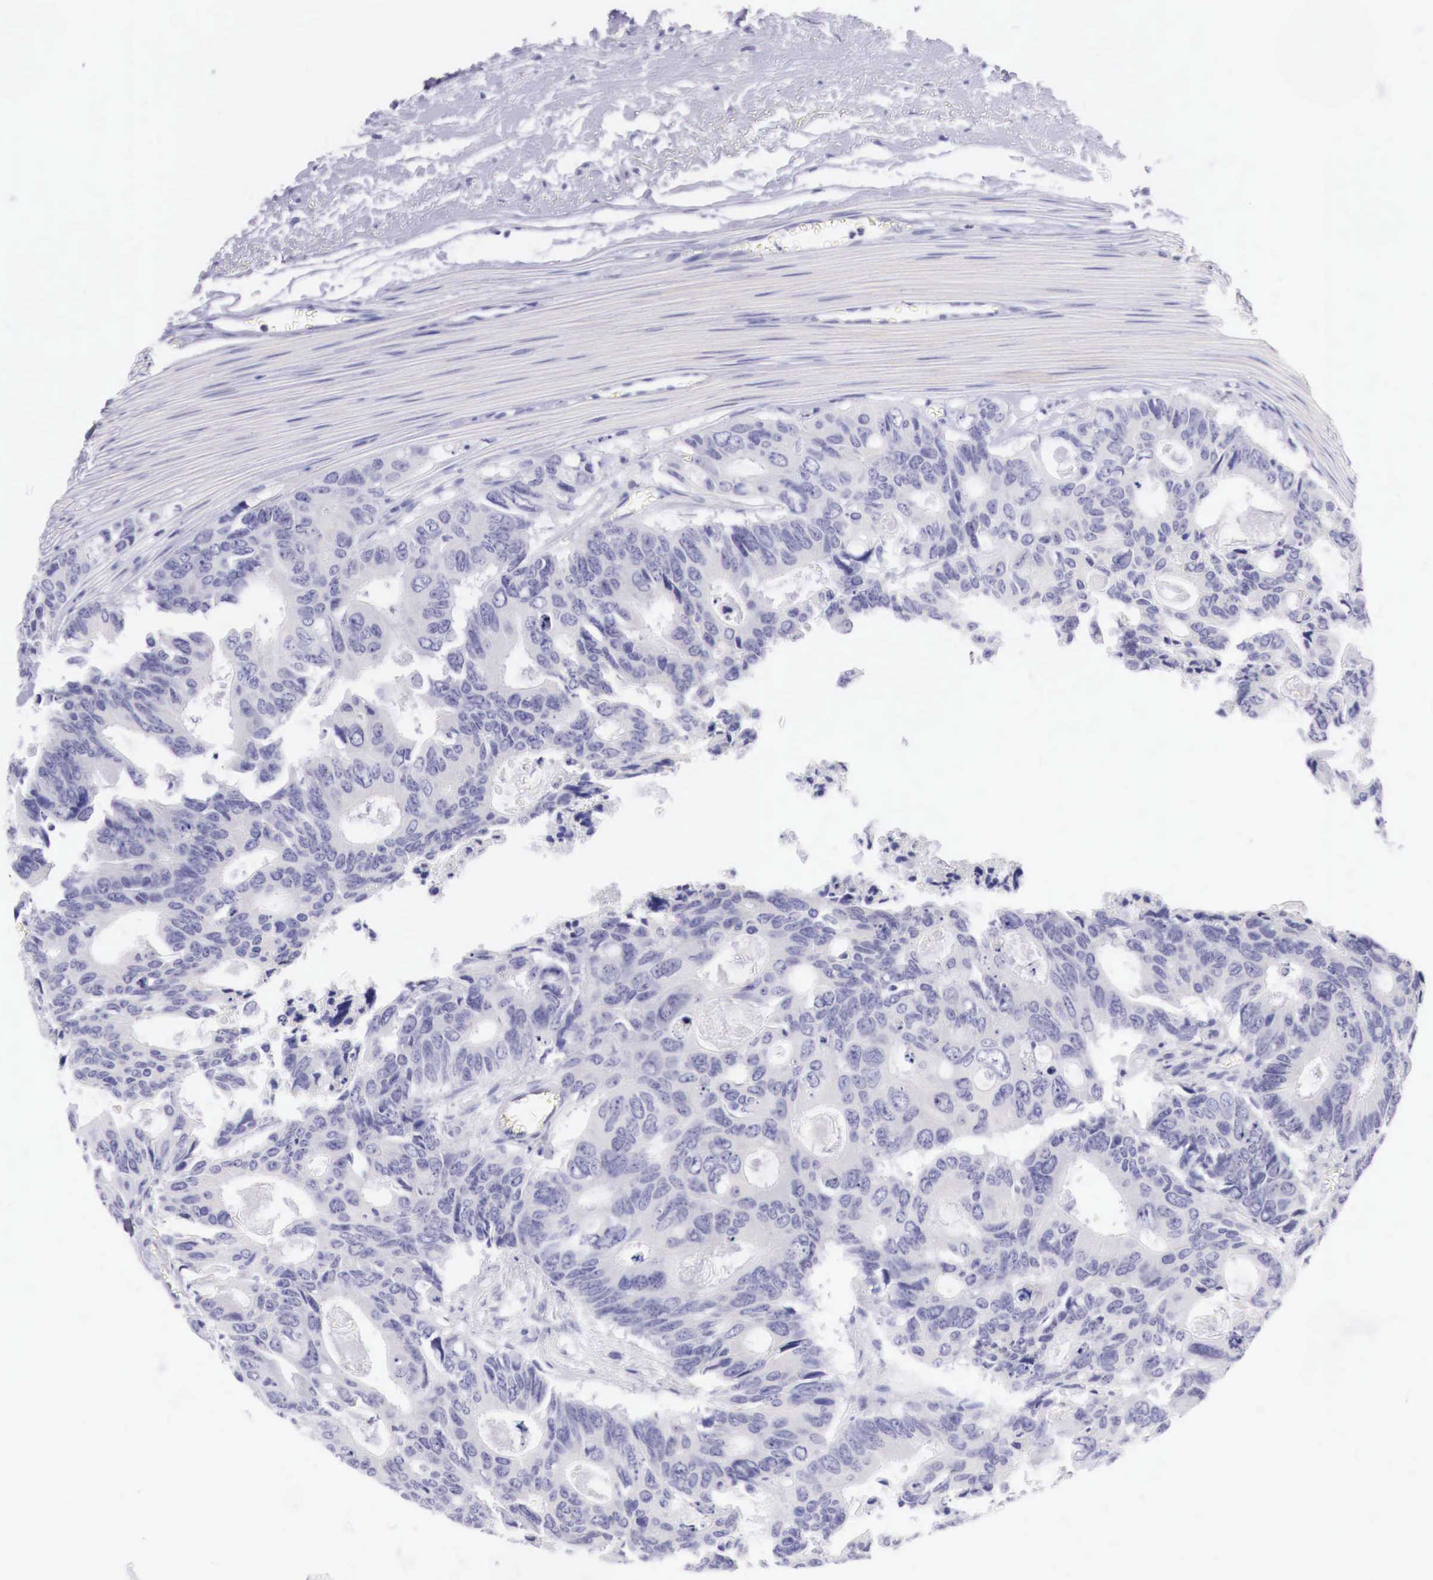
{"staining": {"intensity": "negative", "quantity": "none", "location": "none"}, "tissue": "colorectal cancer", "cell_type": "Tumor cells", "image_type": "cancer", "snomed": [{"axis": "morphology", "description": "Adenocarcinoma, NOS"}, {"axis": "topography", "description": "Rectum"}], "caption": "Colorectal adenocarcinoma stained for a protein using immunohistochemistry (IHC) shows no positivity tumor cells.", "gene": "BCL6", "patient": {"sex": "male", "age": 76}}